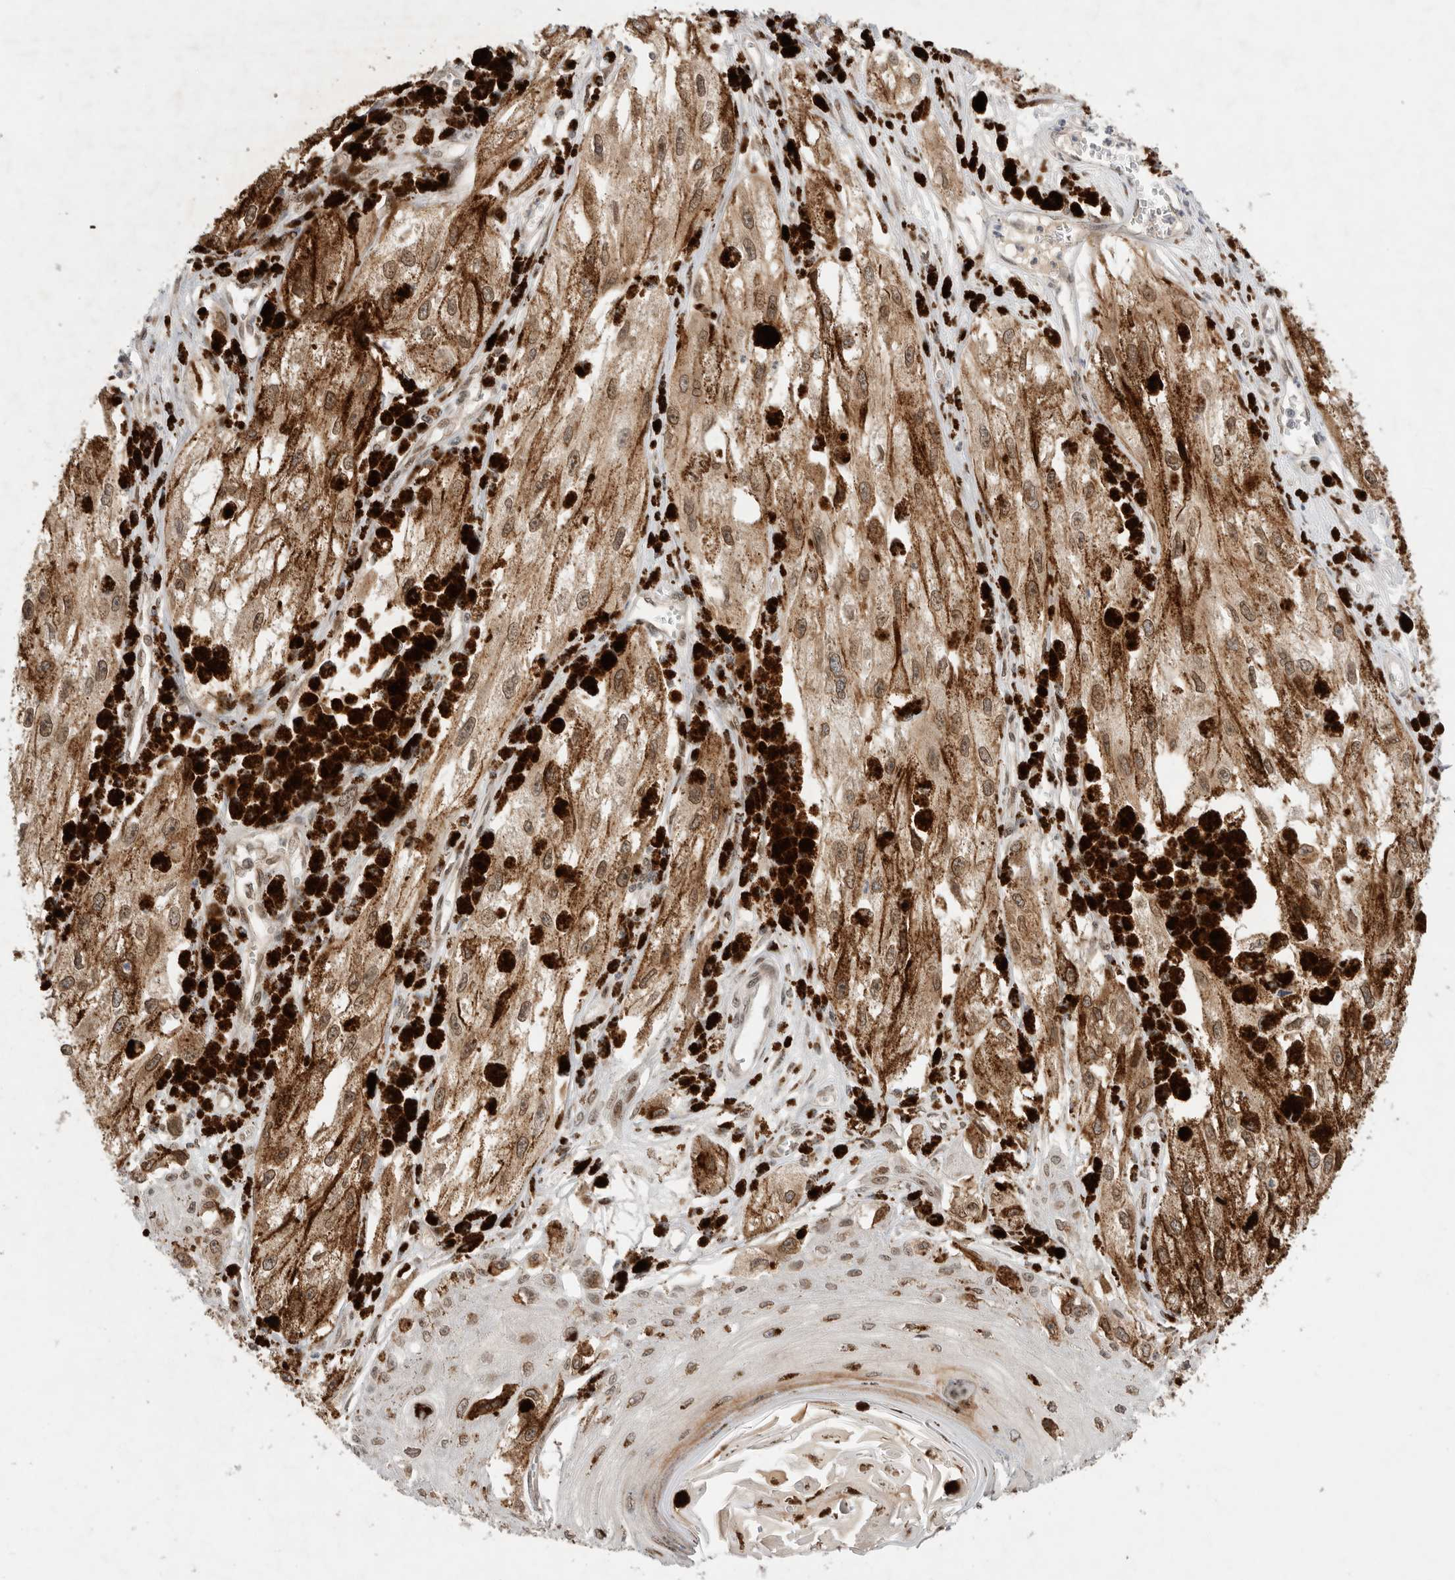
{"staining": {"intensity": "moderate", "quantity": ">75%", "location": "cytoplasmic/membranous,nuclear"}, "tissue": "melanoma", "cell_type": "Tumor cells", "image_type": "cancer", "snomed": [{"axis": "morphology", "description": "Malignant melanoma, NOS"}, {"axis": "topography", "description": "Skin"}], "caption": "Brown immunohistochemical staining in melanoma reveals moderate cytoplasmic/membranous and nuclear staining in approximately >75% of tumor cells. The staining was performed using DAB (3,3'-diaminobenzidine), with brown indicating positive protein expression. Nuclei are stained blue with hematoxylin.", "gene": "LEMD3", "patient": {"sex": "male", "age": 88}}